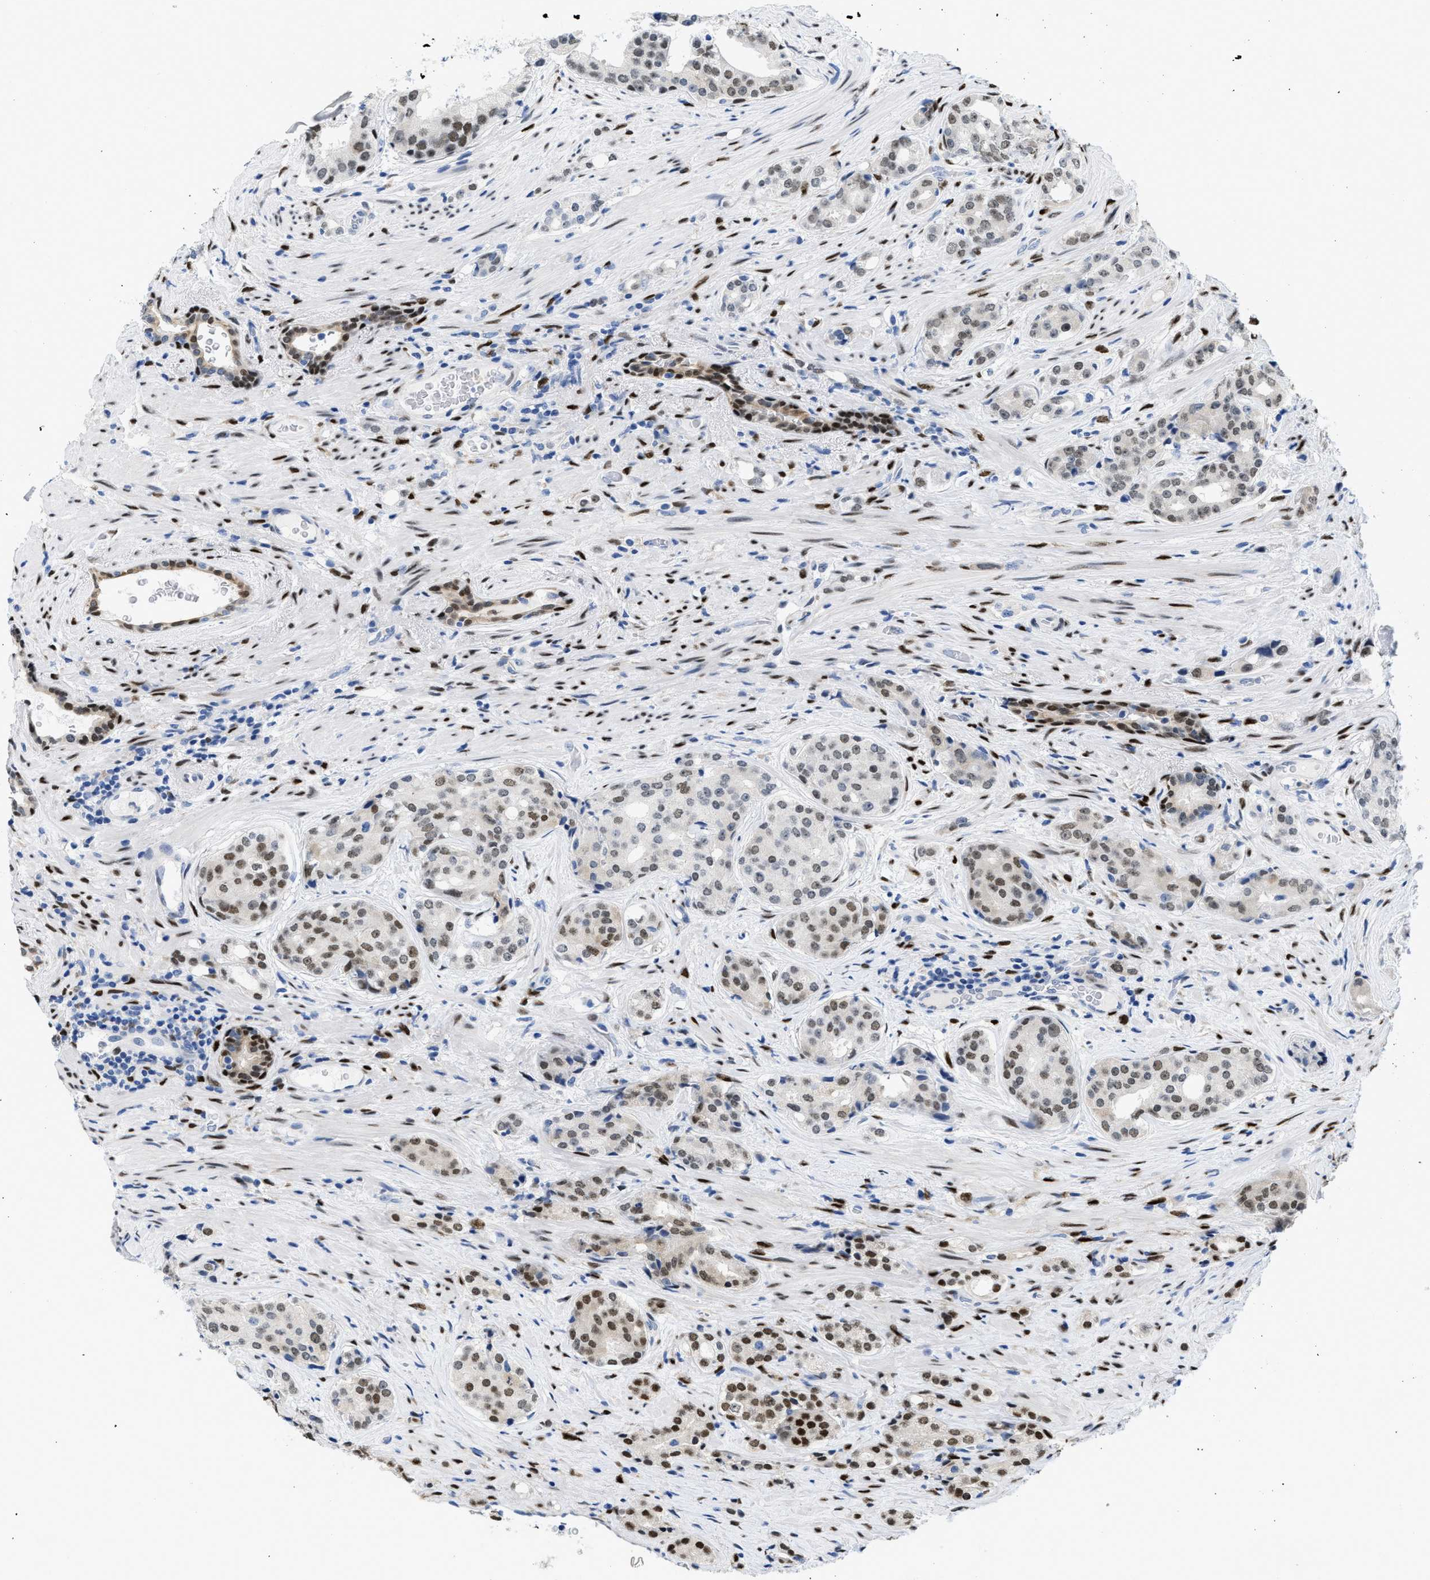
{"staining": {"intensity": "moderate", "quantity": ">75%", "location": "nuclear"}, "tissue": "prostate cancer", "cell_type": "Tumor cells", "image_type": "cancer", "snomed": [{"axis": "morphology", "description": "Adenocarcinoma, High grade"}, {"axis": "topography", "description": "Prostate"}], "caption": "An IHC histopathology image of tumor tissue is shown. Protein staining in brown shows moderate nuclear positivity in adenocarcinoma (high-grade) (prostate) within tumor cells. Immunohistochemistry stains the protein of interest in brown and the nuclei are stained blue.", "gene": "NFIX", "patient": {"sex": "male", "age": 71}}